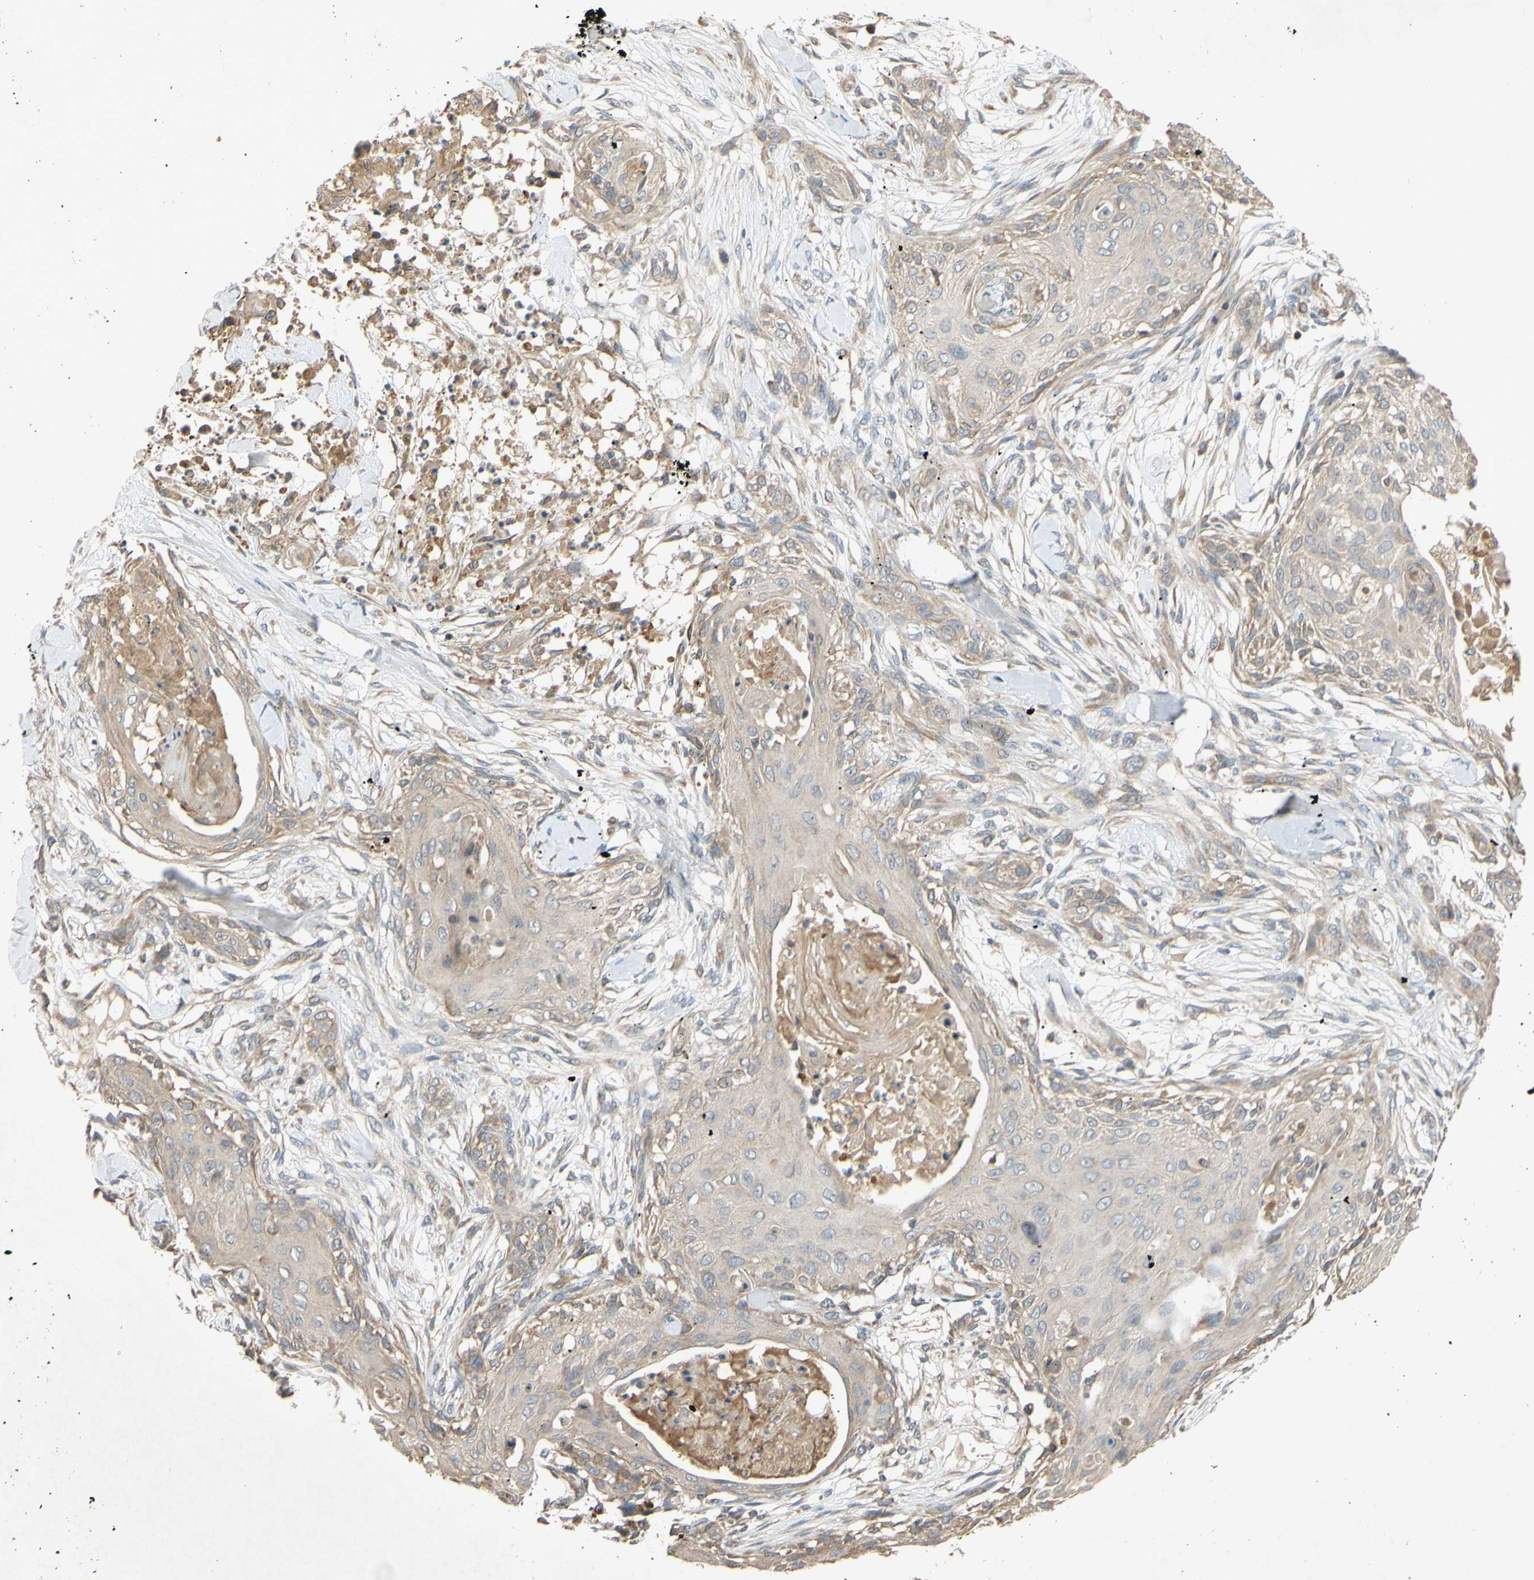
{"staining": {"intensity": "weak", "quantity": ">75%", "location": "cytoplasmic/membranous"}, "tissue": "skin cancer", "cell_type": "Tumor cells", "image_type": "cancer", "snomed": [{"axis": "morphology", "description": "Squamous cell carcinoma, NOS"}, {"axis": "topography", "description": "Skin"}], "caption": "Human squamous cell carcinoma (skin) stained with a brown dye shows weak cytoplasmic/membranous positive staining in about >75% of tumor cells.", "gene": "PARD6A", "patient": {"sex": "female", "age": 59}}